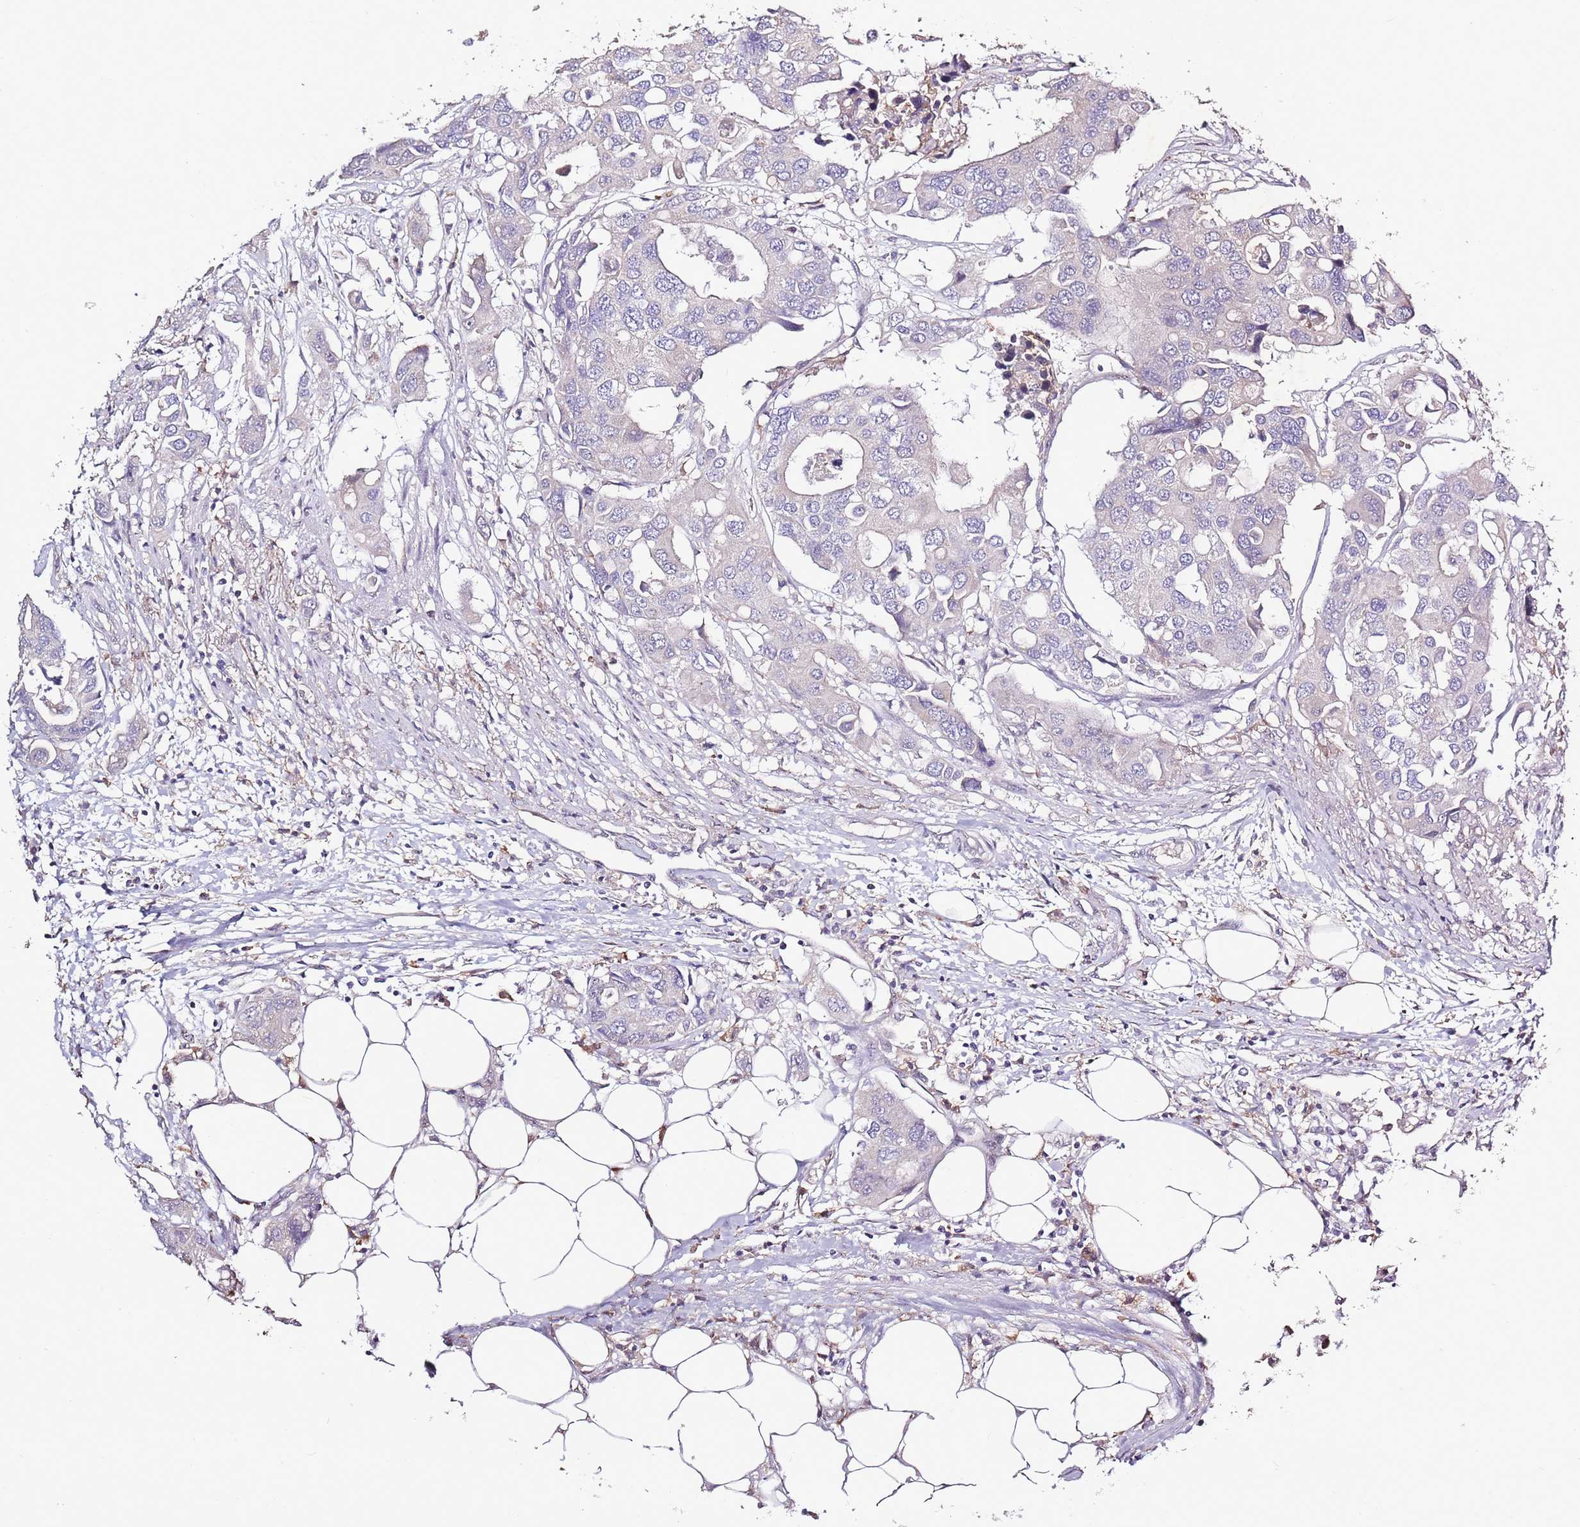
{"staining": {"intensity": "negative", "quantity": "none", "location": "none"}, "tissue": "colorectal cancer", "cell_type": "Tumor cells", "image_type": "cancer", "snomed": [{"axis": "morphology", "description": "Adenocarcinoma, NOS"}, {"axis": "topography", "description": "Colon"}], "caption": "The photomicrograph exhibits no significant positivity in tumor cells of colorectal cancer (adenocarcinoma).", "gene": "CAPN9", "patient": {"sex": "male", "age": 77}}